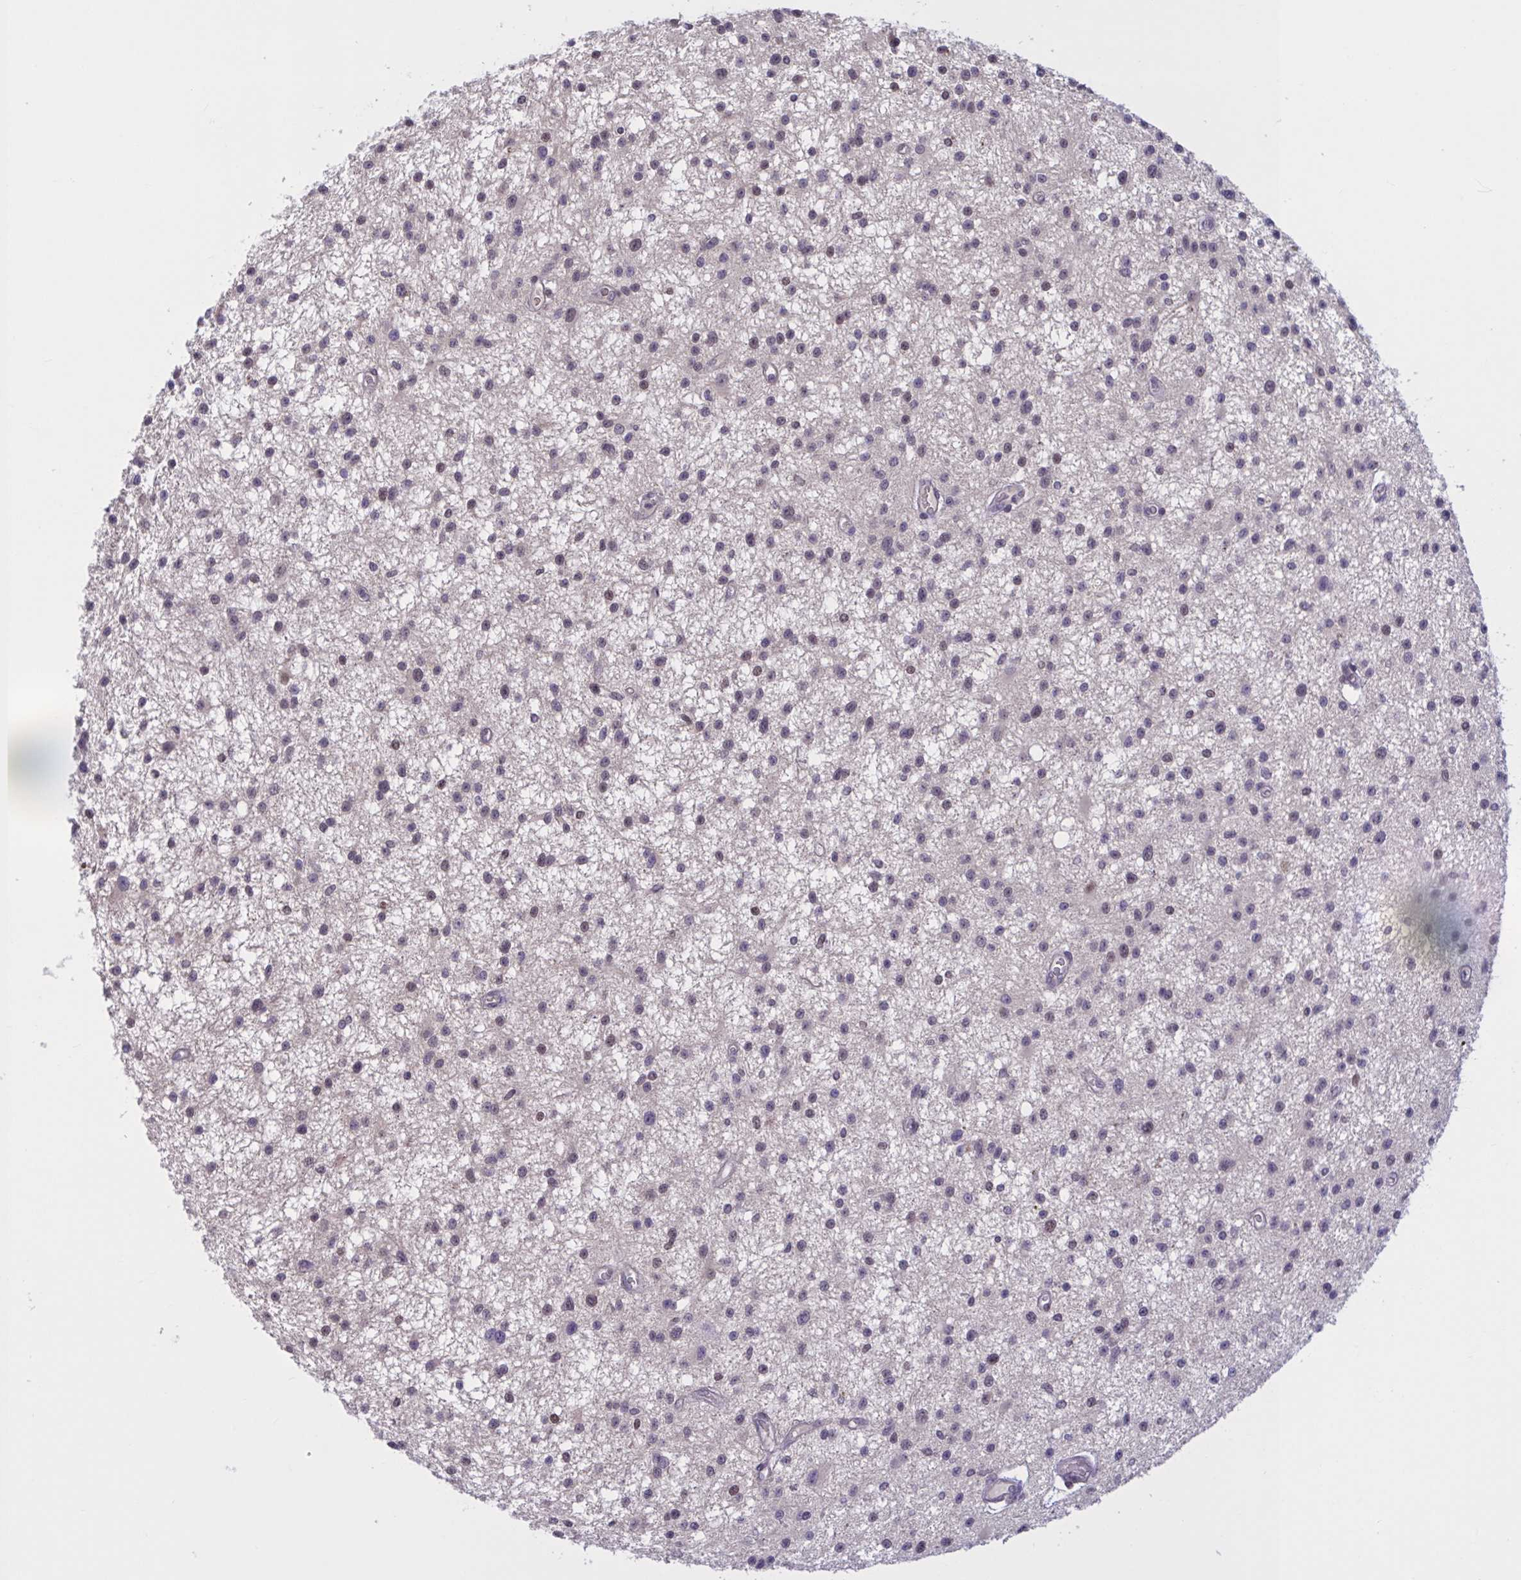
{"staining": {"intensity": "weak", "quantity": "<25%", "location": "nuclear"}, "tissue": "glioma", "cell_type": "Tumor cells", "image_type": "cancer", "snomed": [{"axis": "morphology", "description": "Glioma, malignant, Low grade"}, {"axis": "topography", "description": "Brain"}], "caption": "Tumor cells show no significant positivity in glioma.", "gene": "RBL1", "patient": {"sex": "male", "age": 43}}